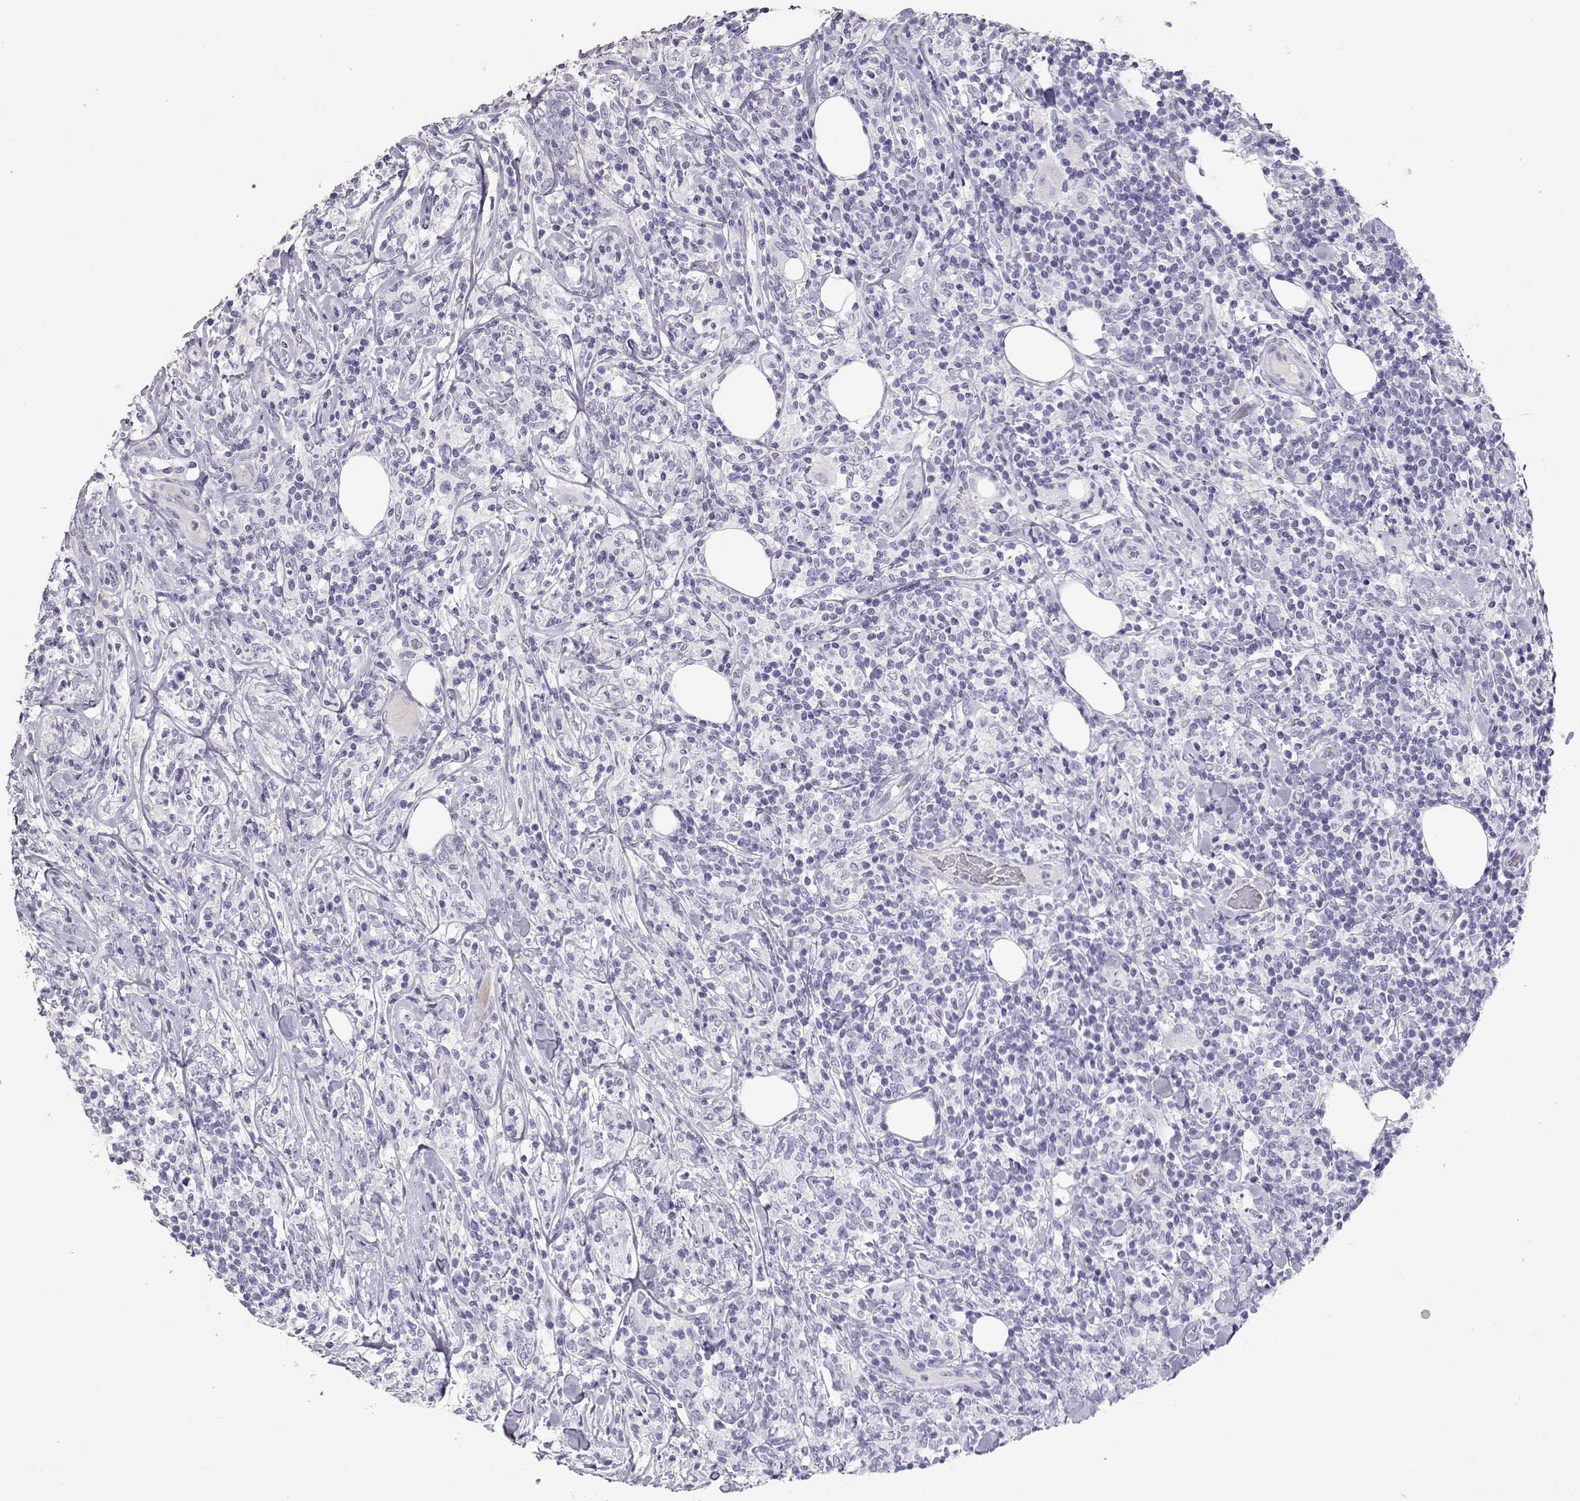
{"staining": {"intensity": "negative", "quantity": "none", "location": "none"}, "tissue": "lymphoma", "cell_type": "Tumor cells", "image_type": "cancer", "snomed": [{"axis": "morphology", "description": "Malignant lymphoma, non-Hodgkin's type, High grade"}, {"axis": "topography", "description": "Lymph node"}], "caption": "Immunohistochemistry image of lymphoma stained for a protein (brown), which reveals no expression in tumor cells.", "gene": "PMCH", "patient": {"sex": "female", "age": 84}}